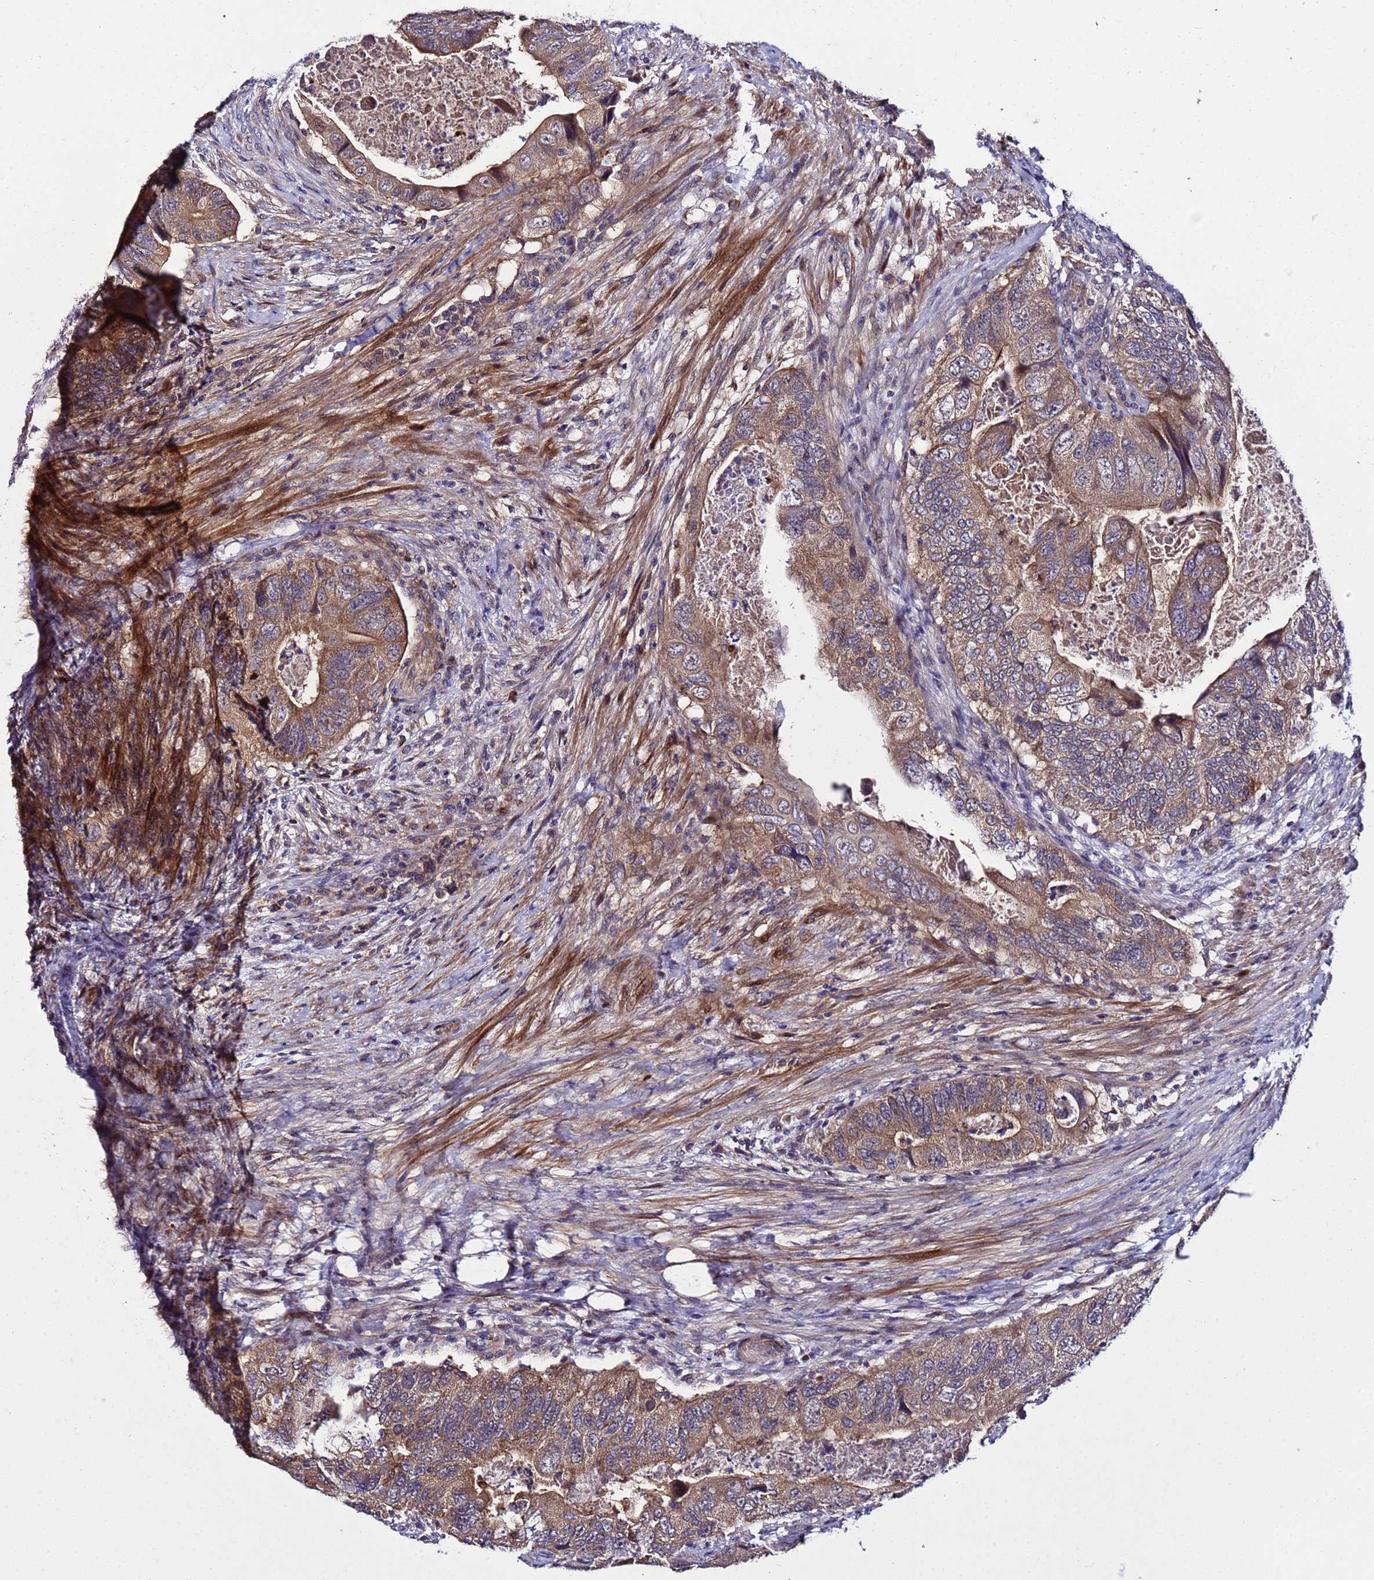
{"staining": {"intensity": "moderate", "quantity": ">75%", "location": "cytoplasmic/membranous"}, "tissue": "colorectal cancer", "cell_type": "Tumor cells", "image_type": "cancer", "snomed": [{"axis": "morphology", "description": "Adenocarcinoma, NOS"}, {"axis": "topography", "description": "Rectum"}], "caption": "A histopathology image showing moderate cytoplasmic/membranous expression in approximately >75% of tumor cells in colorectal cancer (adenocarcinoma), as visualized by brown immunohistochemical staining.", "gene": "PLXDC2", "patient": {"sex": "male", "age": 63}}